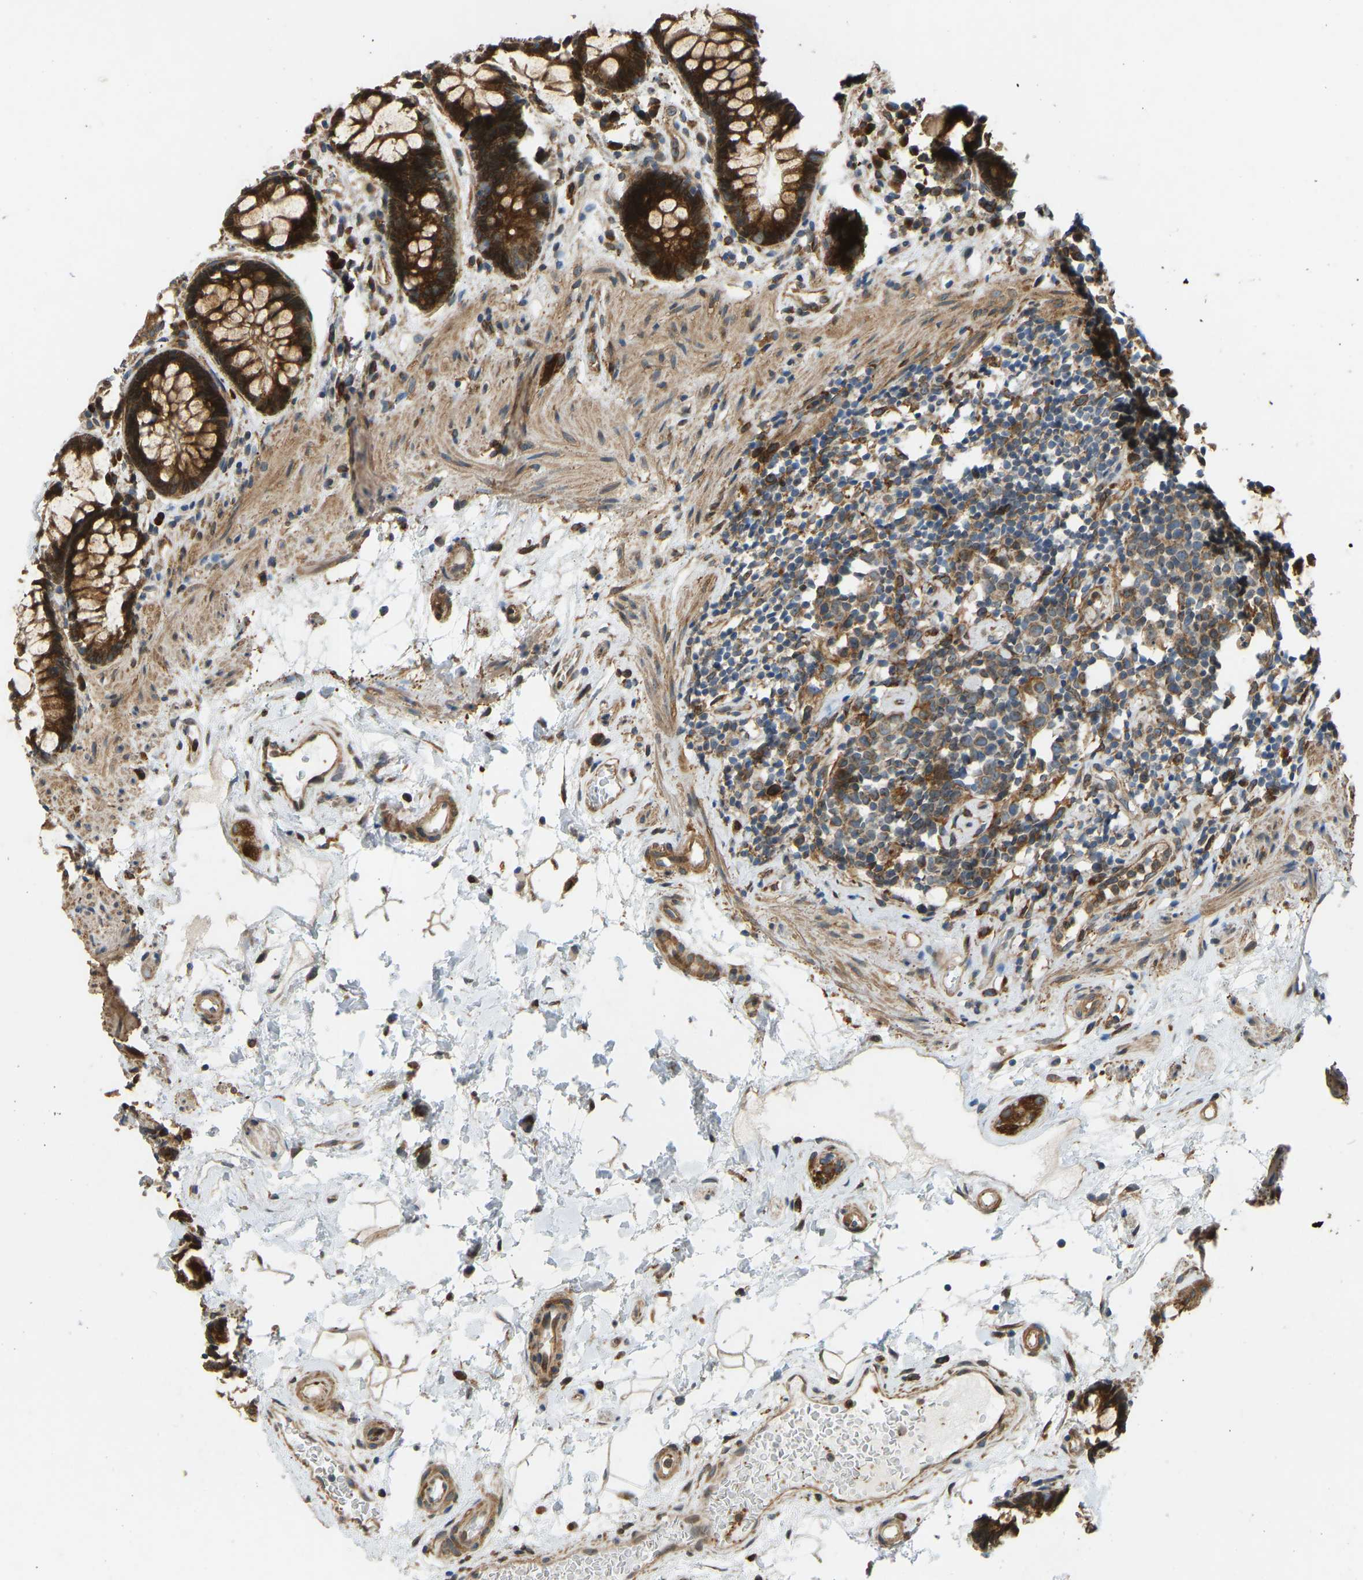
{"staining": {"intensity": "strong", "quantity": ">75%", "location": "cytoplasmic/membranous"}, "tissue": "rectum", "cell_type": "Glandular cells", "image_type": "normal", "snomed": [{"axis": "morphology", "description": "Normal tissue, NOS"}, {"axis": "topography", "description": "Rectum"}], "caption": "Immunohistochemistry photomicrograph of normal rectum: human rectum stained using IHC reveals high levels of strong protein expression localized specifically in the cytoplasmic/membranous of glandular cells, appearing as a cytoplasmic/membranous brown color.", "gene": "OS9", "patient": {"sex": "male", "age": 64}}